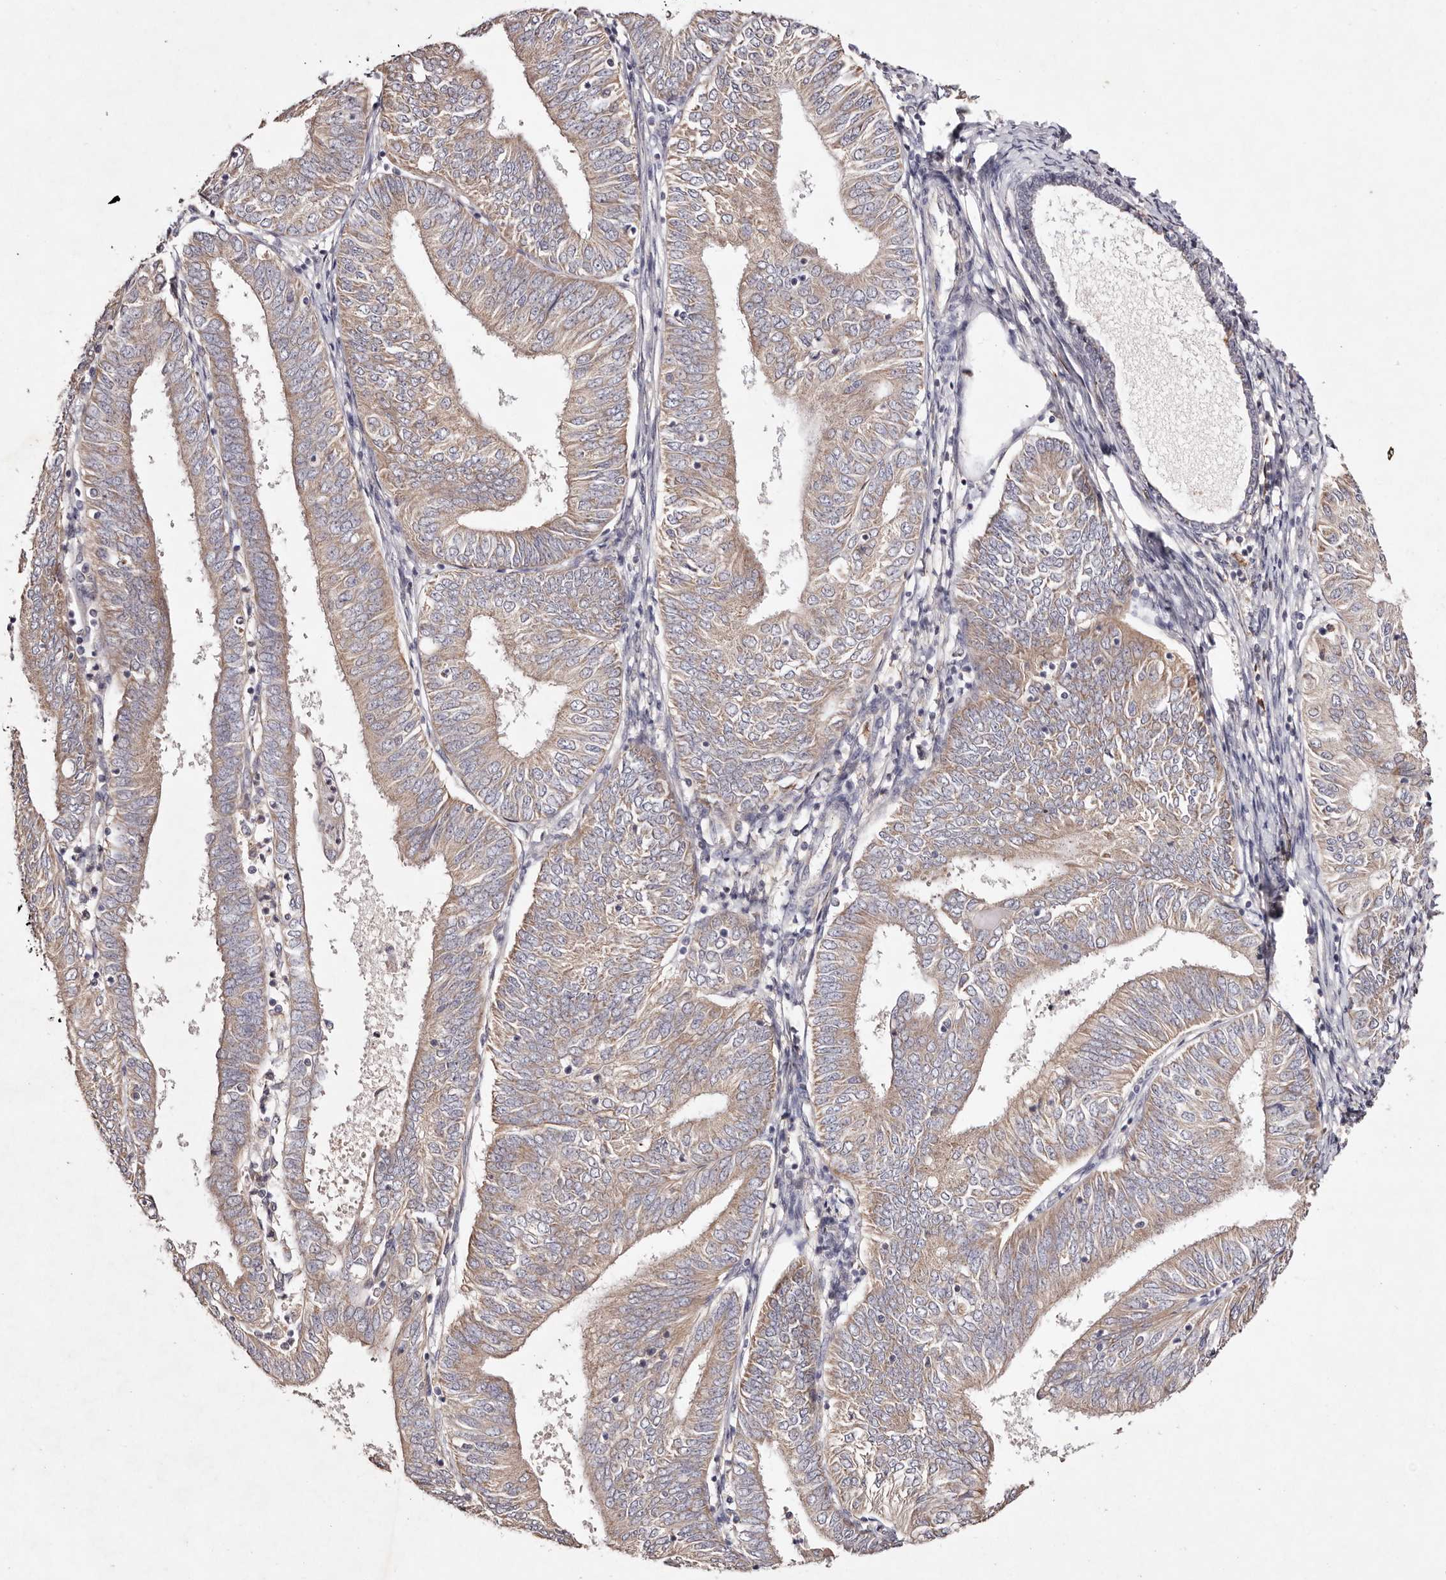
{"staining": {"intensity": "weak", "quantity": ">75%", "location": "cytoplasmic/membranous"}, "tissue": "endometrial cancer", "cell_type": "Tumor cells", "image_type": "cancer", "snomed": [{"axis": "morphology", "description": "Adenocarcinoma, NOS"}, {"axis": "topography", "description": "Endometrium"}], "caption": "Adenocarcinoma (endometrial) stained with DAB IHC reveals low levels of weak cytoplasmic/membranous expression in about >75% of tumor cells. Nuclei are stained in blue.", "gene": "TSC2", "patient": {"sex": "female", "age": 58}}